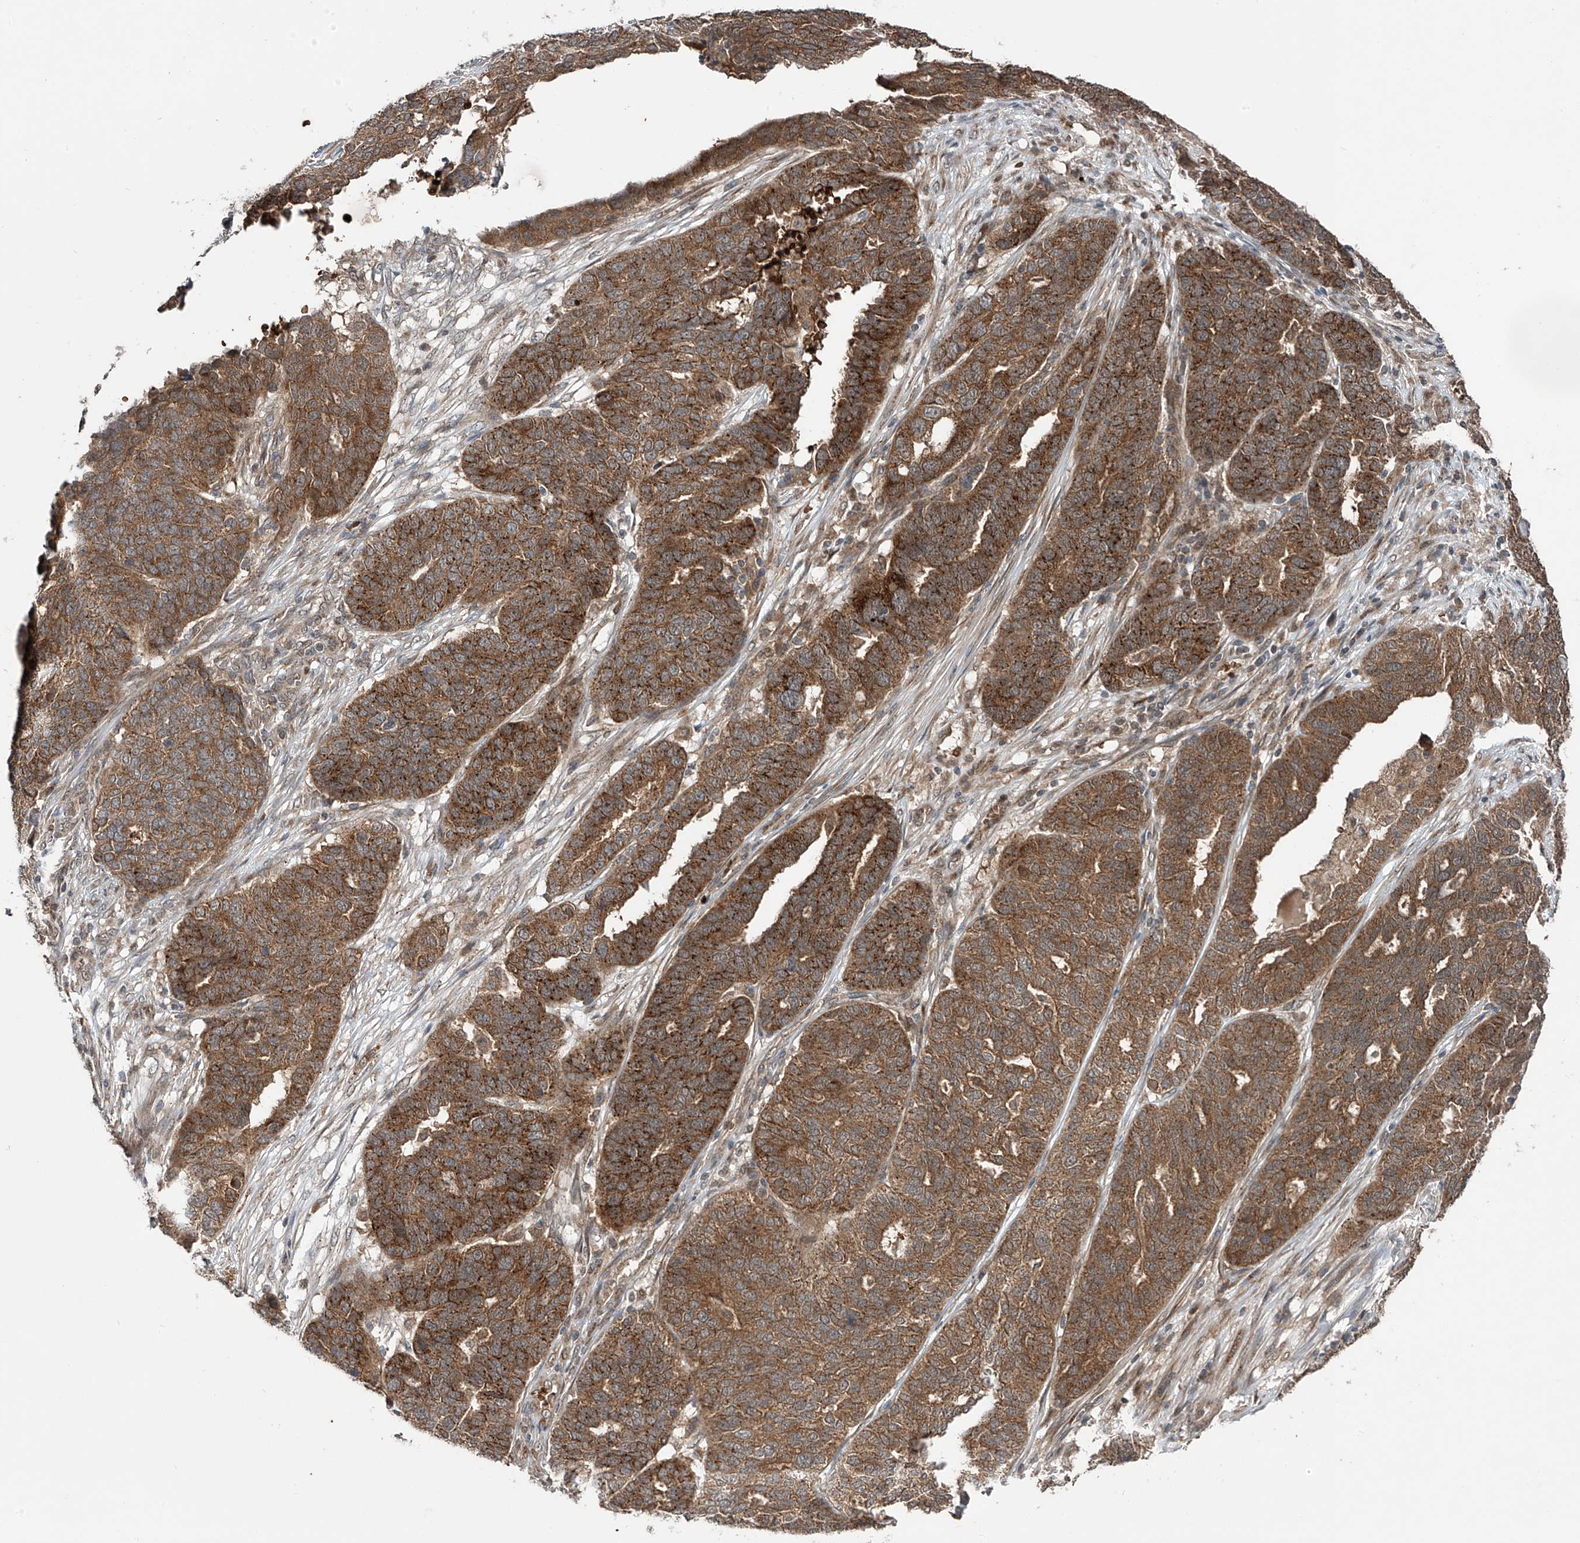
{"staining": {"intensity": "moderate", "quantity": ">75%", "location": "cytoplasmic/membranous"}, "tissue": "ovarian cancer", "cell_type": "Tumor cells", "image_type": "cancer", "snomed": [{"axis": "morphology", "description": "Cystadenocarcinoma, serous, NOS"}, {"axis": "topography", "description": "Ovary"}], "caption": "Protein expression analysis of human ovarian cancer reveals moderate cytoplasmic/membranous expression in about >75% of tumor cells. The staining was performed using DAB, with brown indicating positive protein expression. Nuclei are stained blue with hematoxylin.", "gene": "ZDHHC9", "patient": {"sex": "female", "age": 59}}